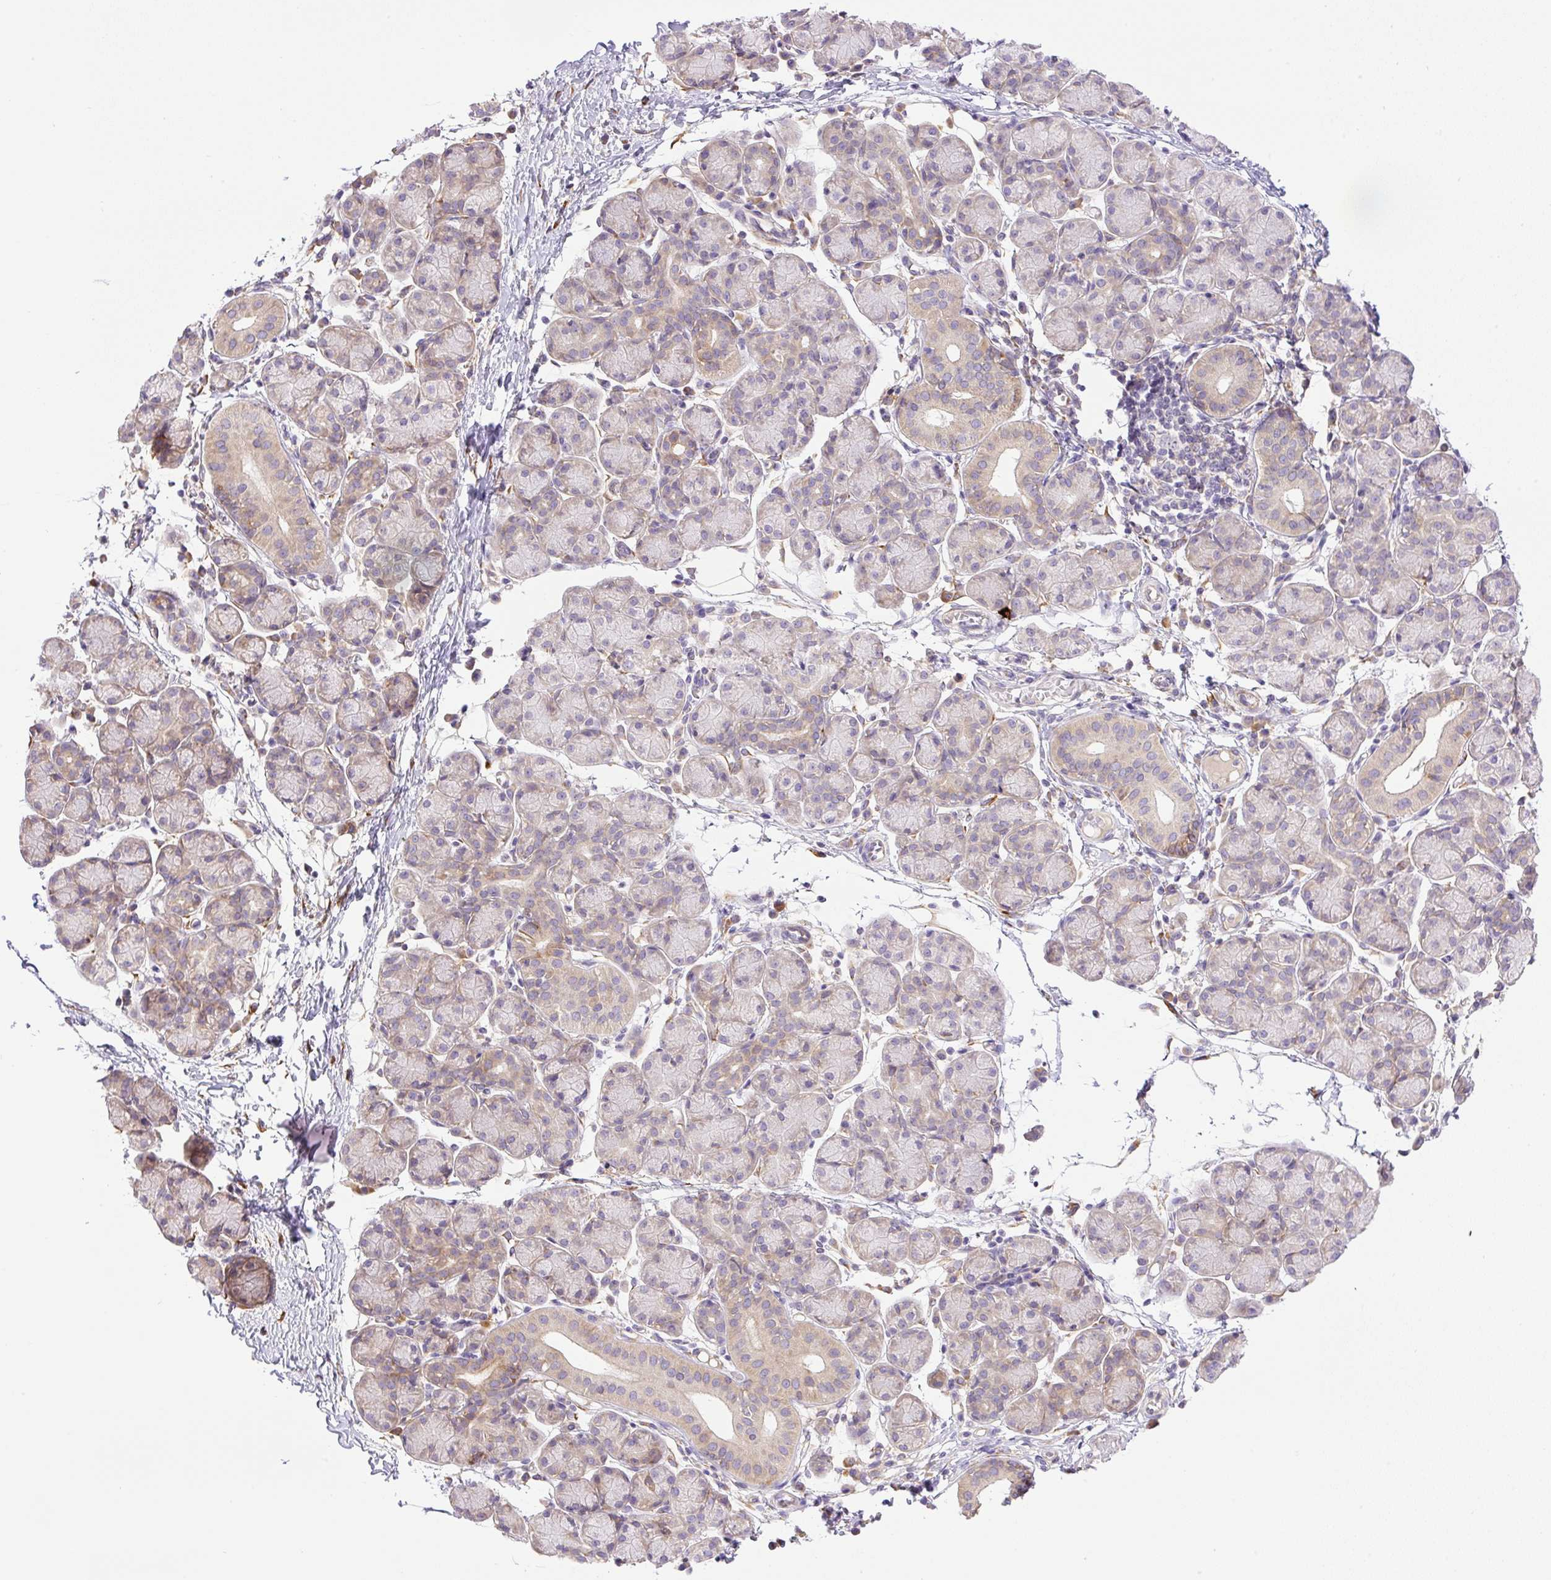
{"staining": {"intensity": "weak", "quantity": "<25%", "location": "cytoplasmic/membranous"}, "tissue": "salivary gland", "cell_type": "Glandular cells", "image_type": "normal", "snomed": [{"axis": "morphology", "description": "Normal tissue, NOS"}, {"axis": "morphology", "description": "Inflammation, NOS"}, {"axis": "topography", "description": "Lymph node"}, {"axis": "topography", "description": "Salivary gland"}], "caption": "Human salivary gland stained for a protein using immunohistochemistry (IHC) shows no staining in glandular cells.", "gene": "POFUT1", "patient": {"sex": "male", "age": 3}}